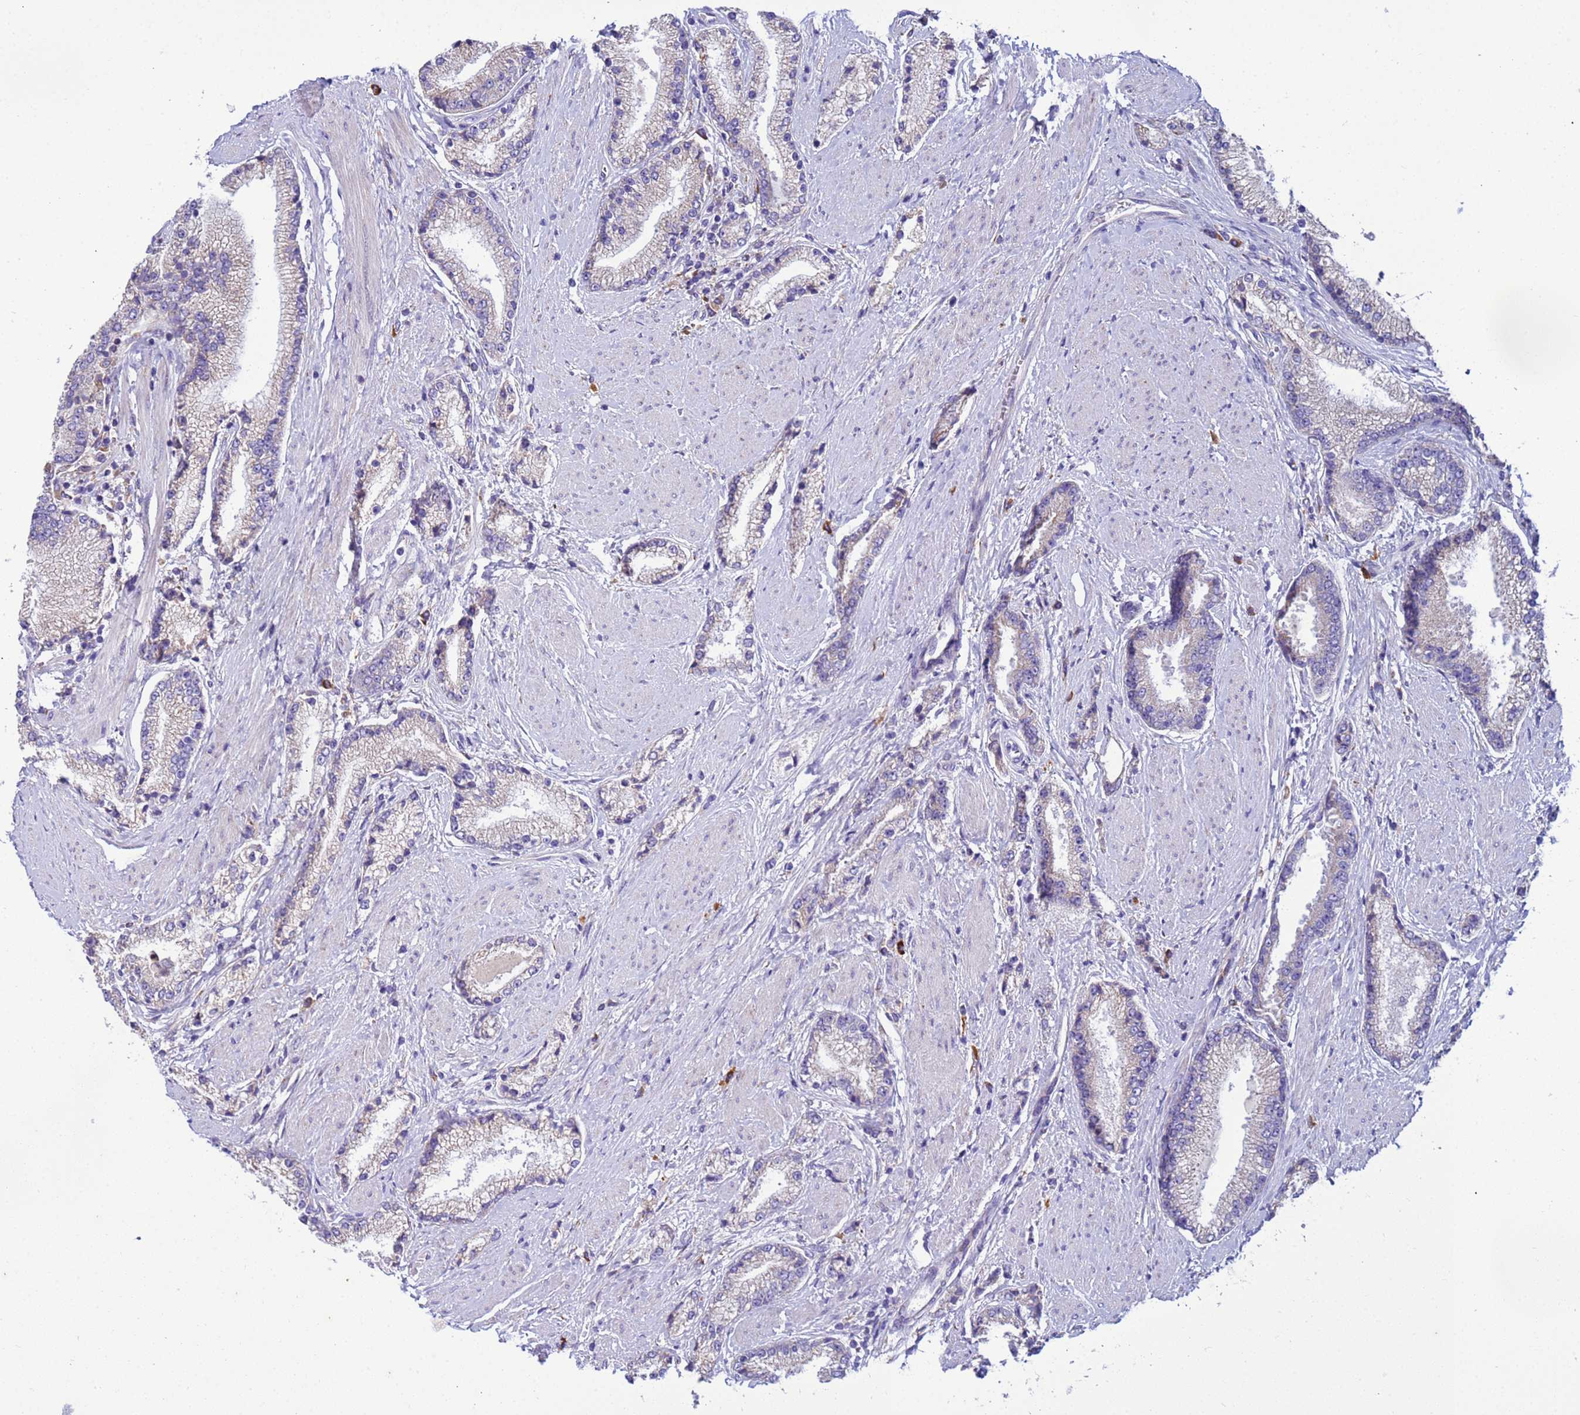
{"staining": {"intensity": "negative", "quantity": "none", "location": "none"}, "tissue": "prostate cancer", "cell_type": "Tumor cells", "image_type": "cancer", "snomed": [{"axis": "morphology", "description": "Adenocarcinoma, High grade"}, {"axis": "topography", "description": "Prostate"}], "caption": "Immunohistochemical staining of human high-grade adenocarcinoma (prostate) reveals no significant staining in tumor cells.", "gene": "THAP5", "patient": {"sex": "male", "age": 67}}